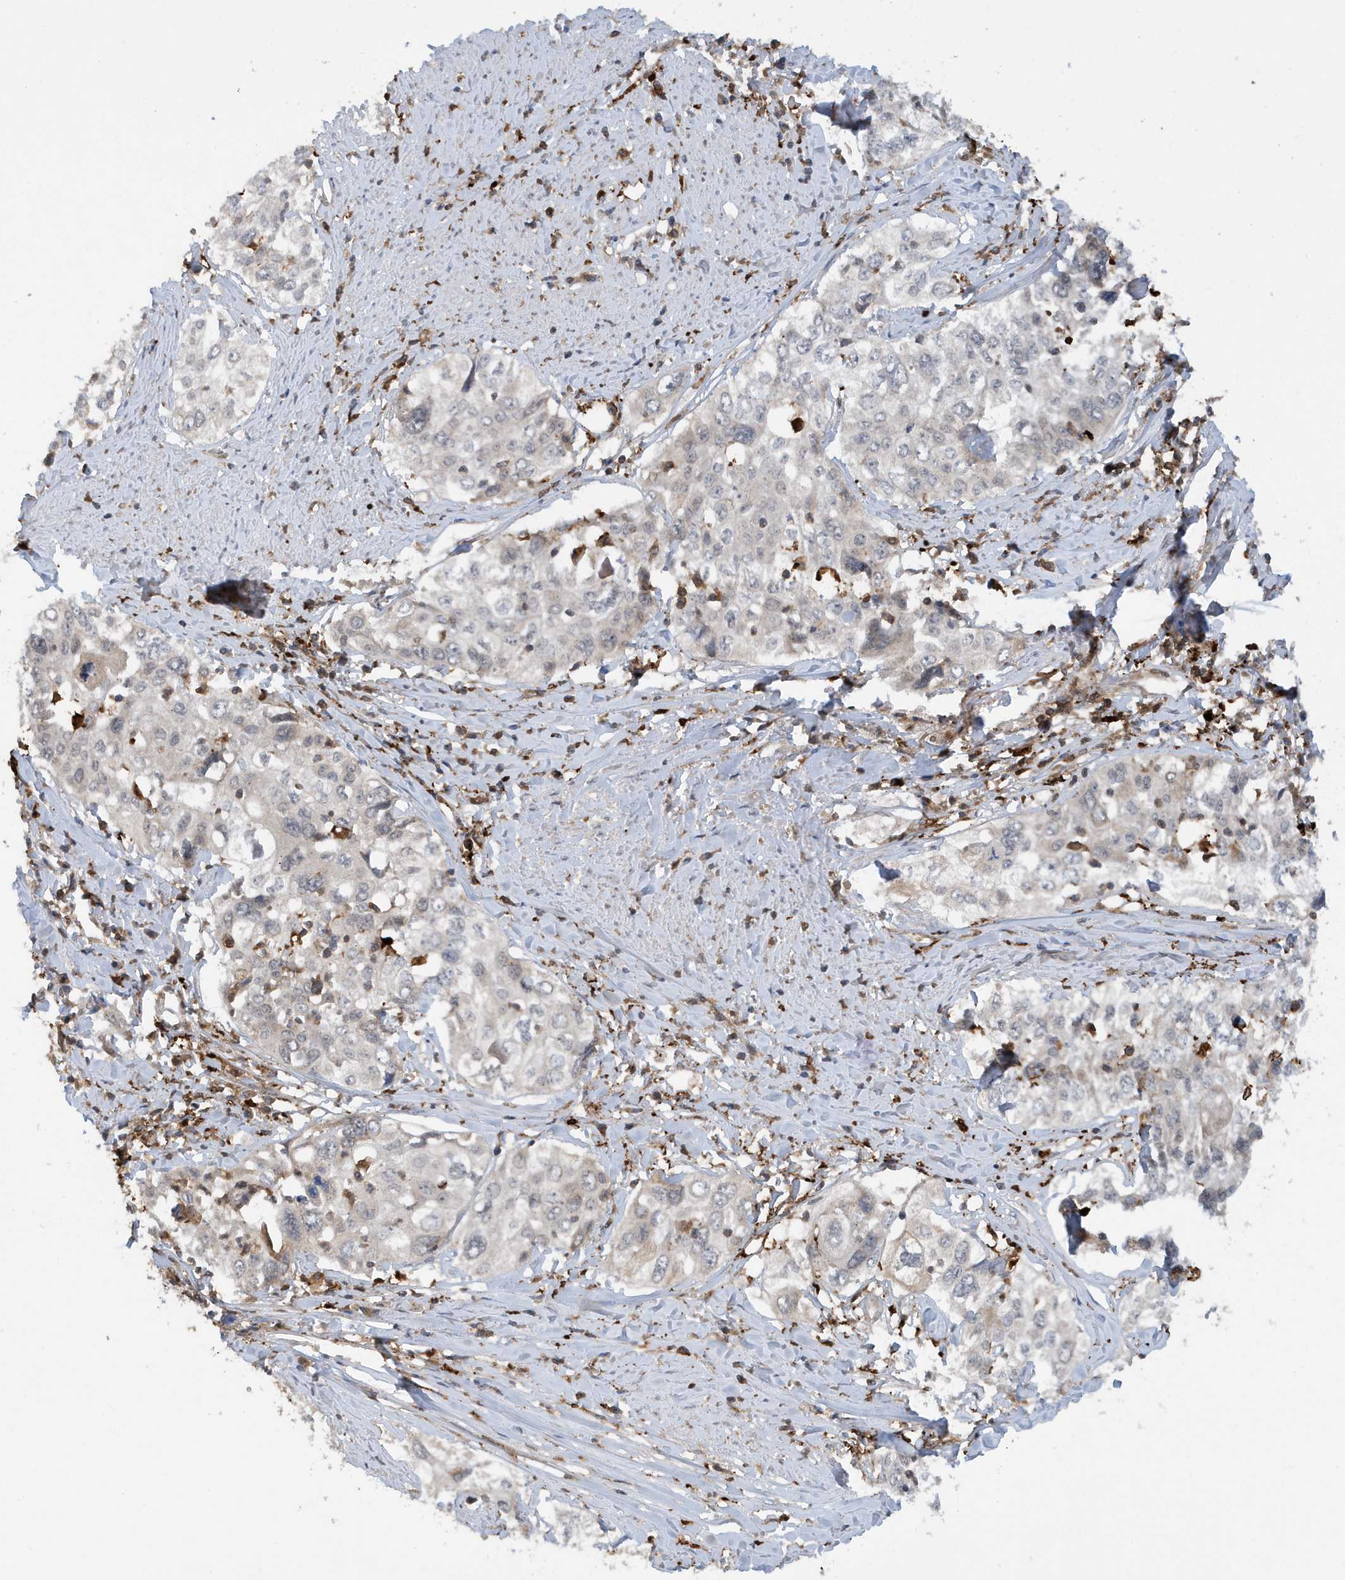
{"staining": {"intensity": "negative", "quantity": "none", "location": "none"}, "tissue": "cervical cancer", "cell_type": "Tumor cells", "image_type": "cancer", "snomed": [{"axis": "morphology", "description": "Squamous cell carcinoma, NOS"}, {"axis": "topography", "description": "Cervix"}], "caption": "Cervical cancer (squamous cell carcinoma) was stained to show a protein in brown. There is no significant expression in tumor cells.", "gene": "NSUN3", "patient": {"sex": "female", "age": 31}}